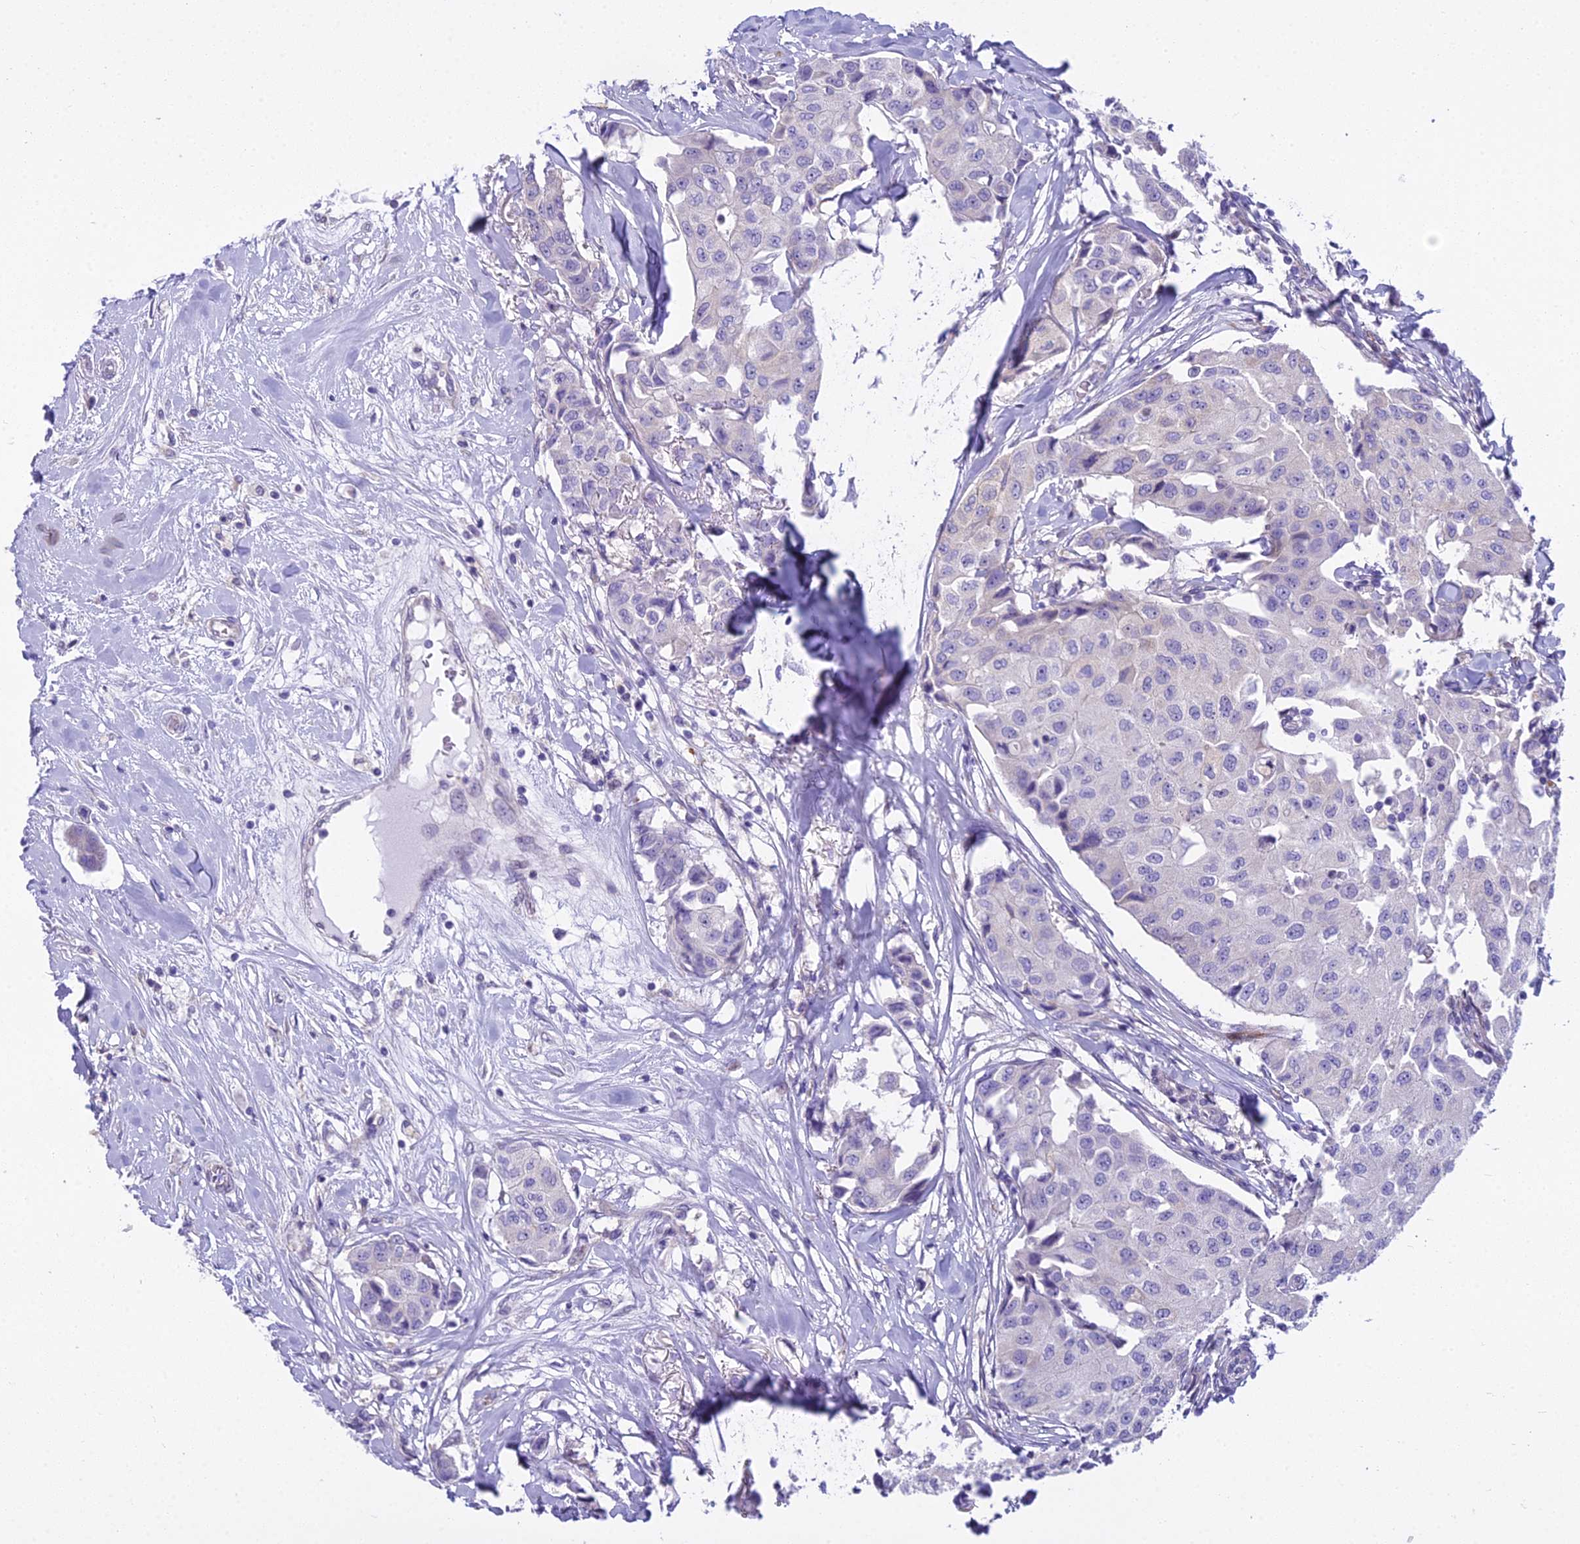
{"staining": {"intensity": "negative", "quantity": "none", "location": "none"}, "tissue": "breast cancer", "cell_type": "Tumor cells", "image_type": "cancer", "snomed": [{"axis": "morphology", "description": "Duct carcinoma"}, {"axis": "topography", "description": "Breast"}], "caption": "An IHC histopathology image of breast infiltrating ductal carcinoma is shown. There is no staining in tumor cells of breast infiltrating ductal carcinoma.", "gene": "PCDHB14", "patient": {"sex": "female", "age": 80}}